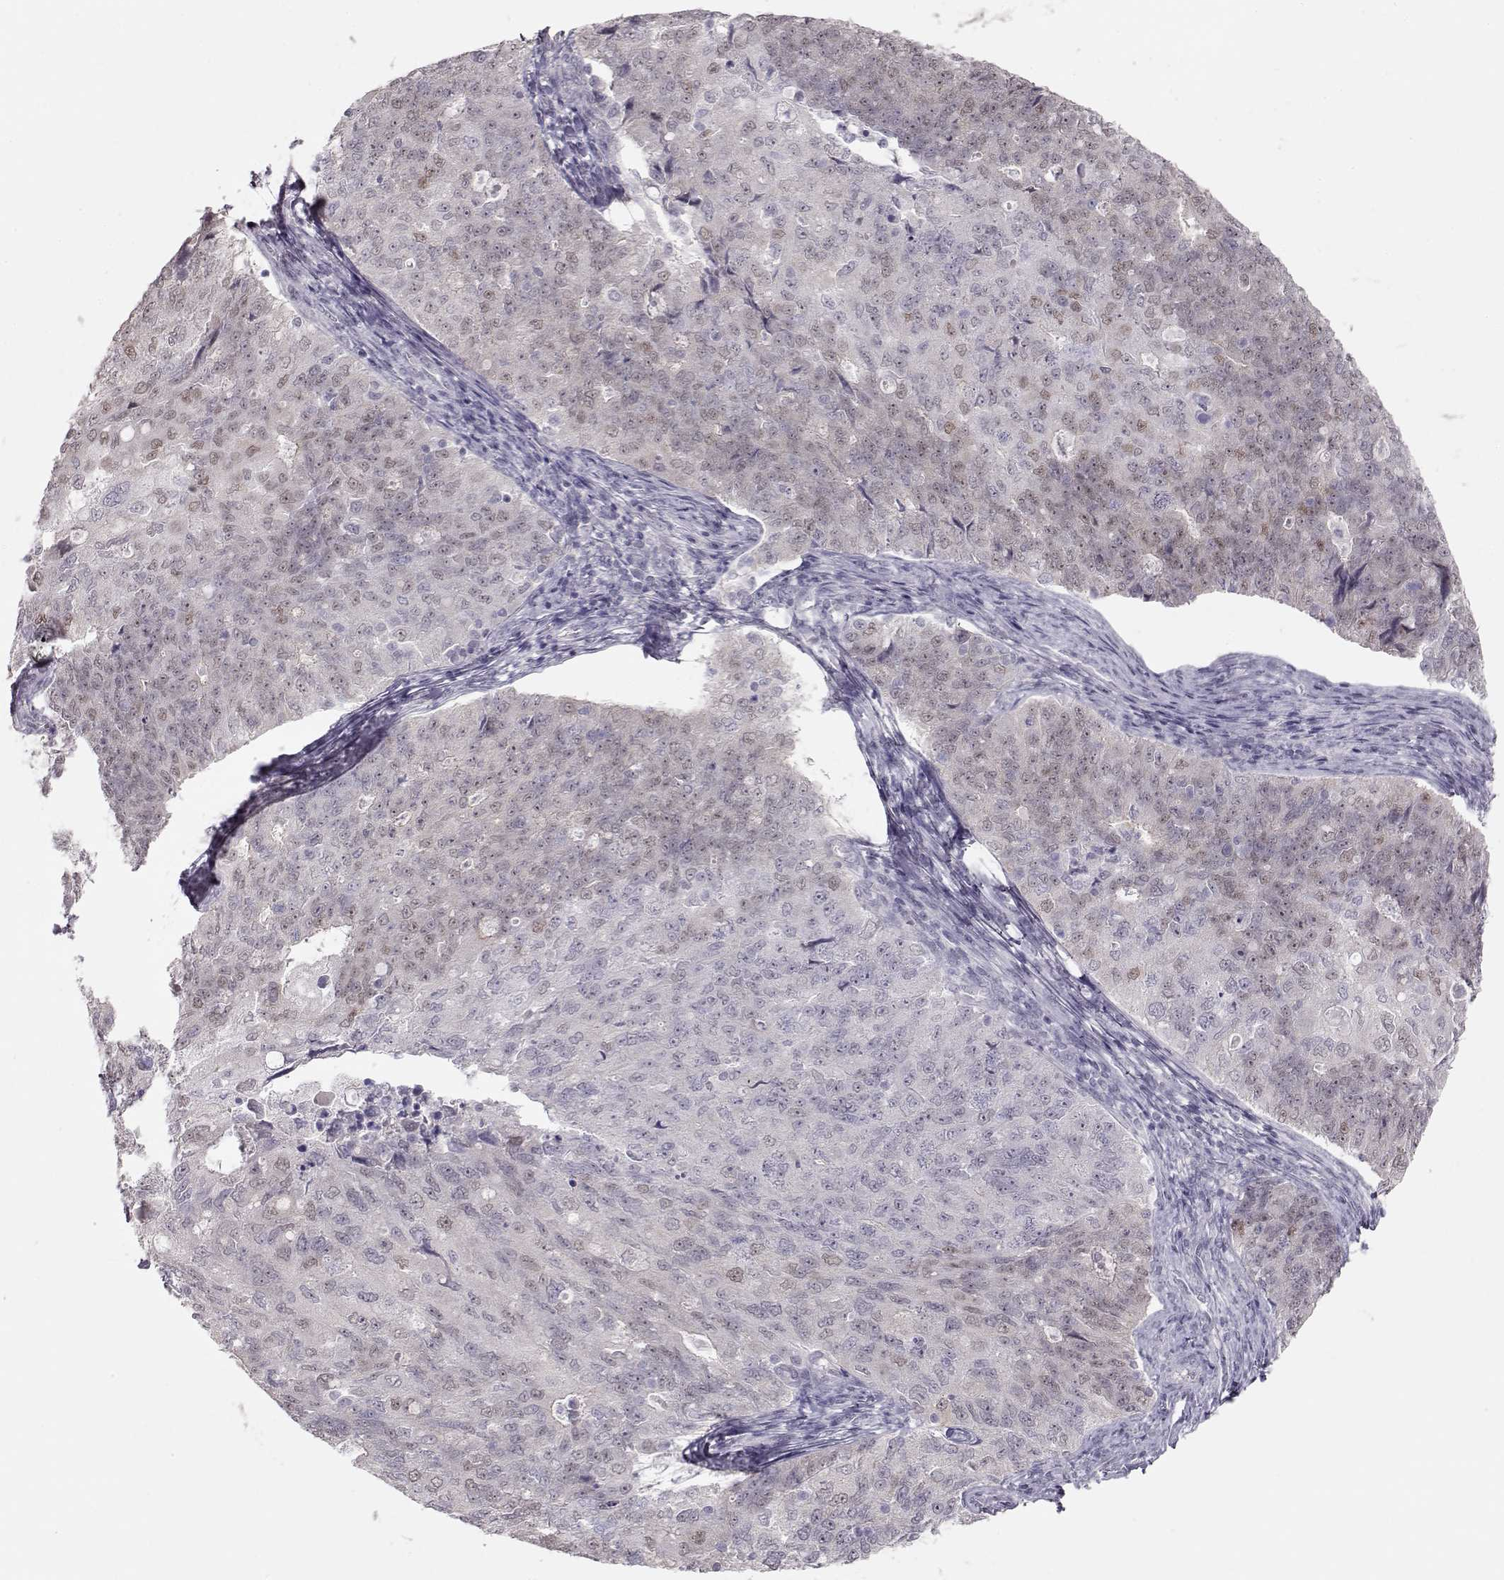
{"staining": {"intensity": "negative", "quantity": "none", "location": "none"}, "tissue": "endometrial cancer", "cell_type": "Tumor cells", "image_type": "cancer", "snomed": [{"axis": "morphology", "description": "Adenocarcinoma, NOS"}, {"axis": "topography", "description": "Endometrium"}], "caption": "Tumor cells show no significant protein staining in endometrial adenocarcinoma.", "gene": "FAM205A", "patient": {"sex": "female", "age": 43}}